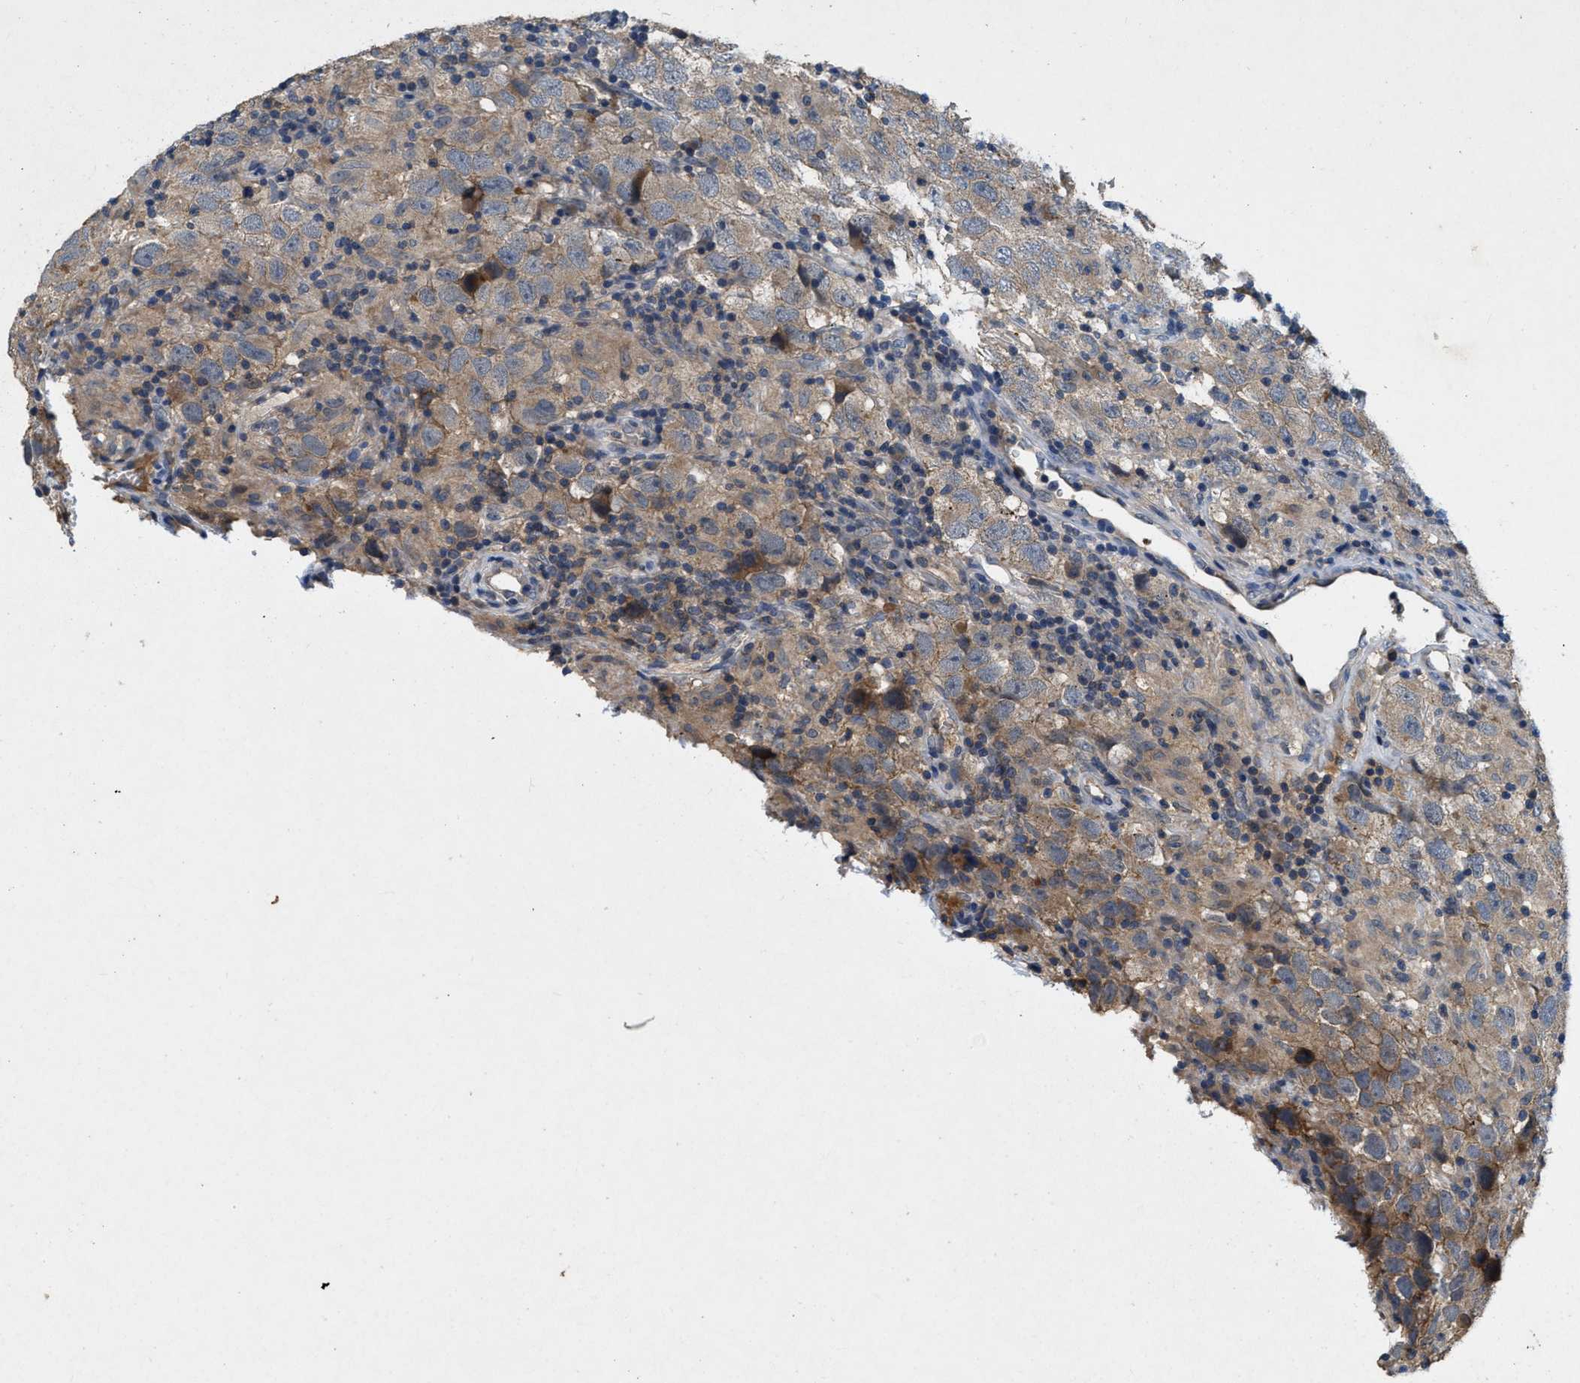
{"staining": {"intensity": "weak", "quantity": ">75%", "location": "cytoplasmic/membranous"}, "tissue": "testis cancer", "cell_type": "Tumor cells", "image_type": "cancer", "snomed": [{"axis": "morphology", "description": "Carcinoma, Embryonal, NOS"}, {"axis": "topography", "description": "Testis"}], "caption": "Brown immunohistochemical staining in embryonal carcinoma (testis) exhibits weak cytoplasmic/membranous positivity in about >75% of tumor cells.", "gene": "LPAR2", "patient": {"sex": "male", "age": 21}}